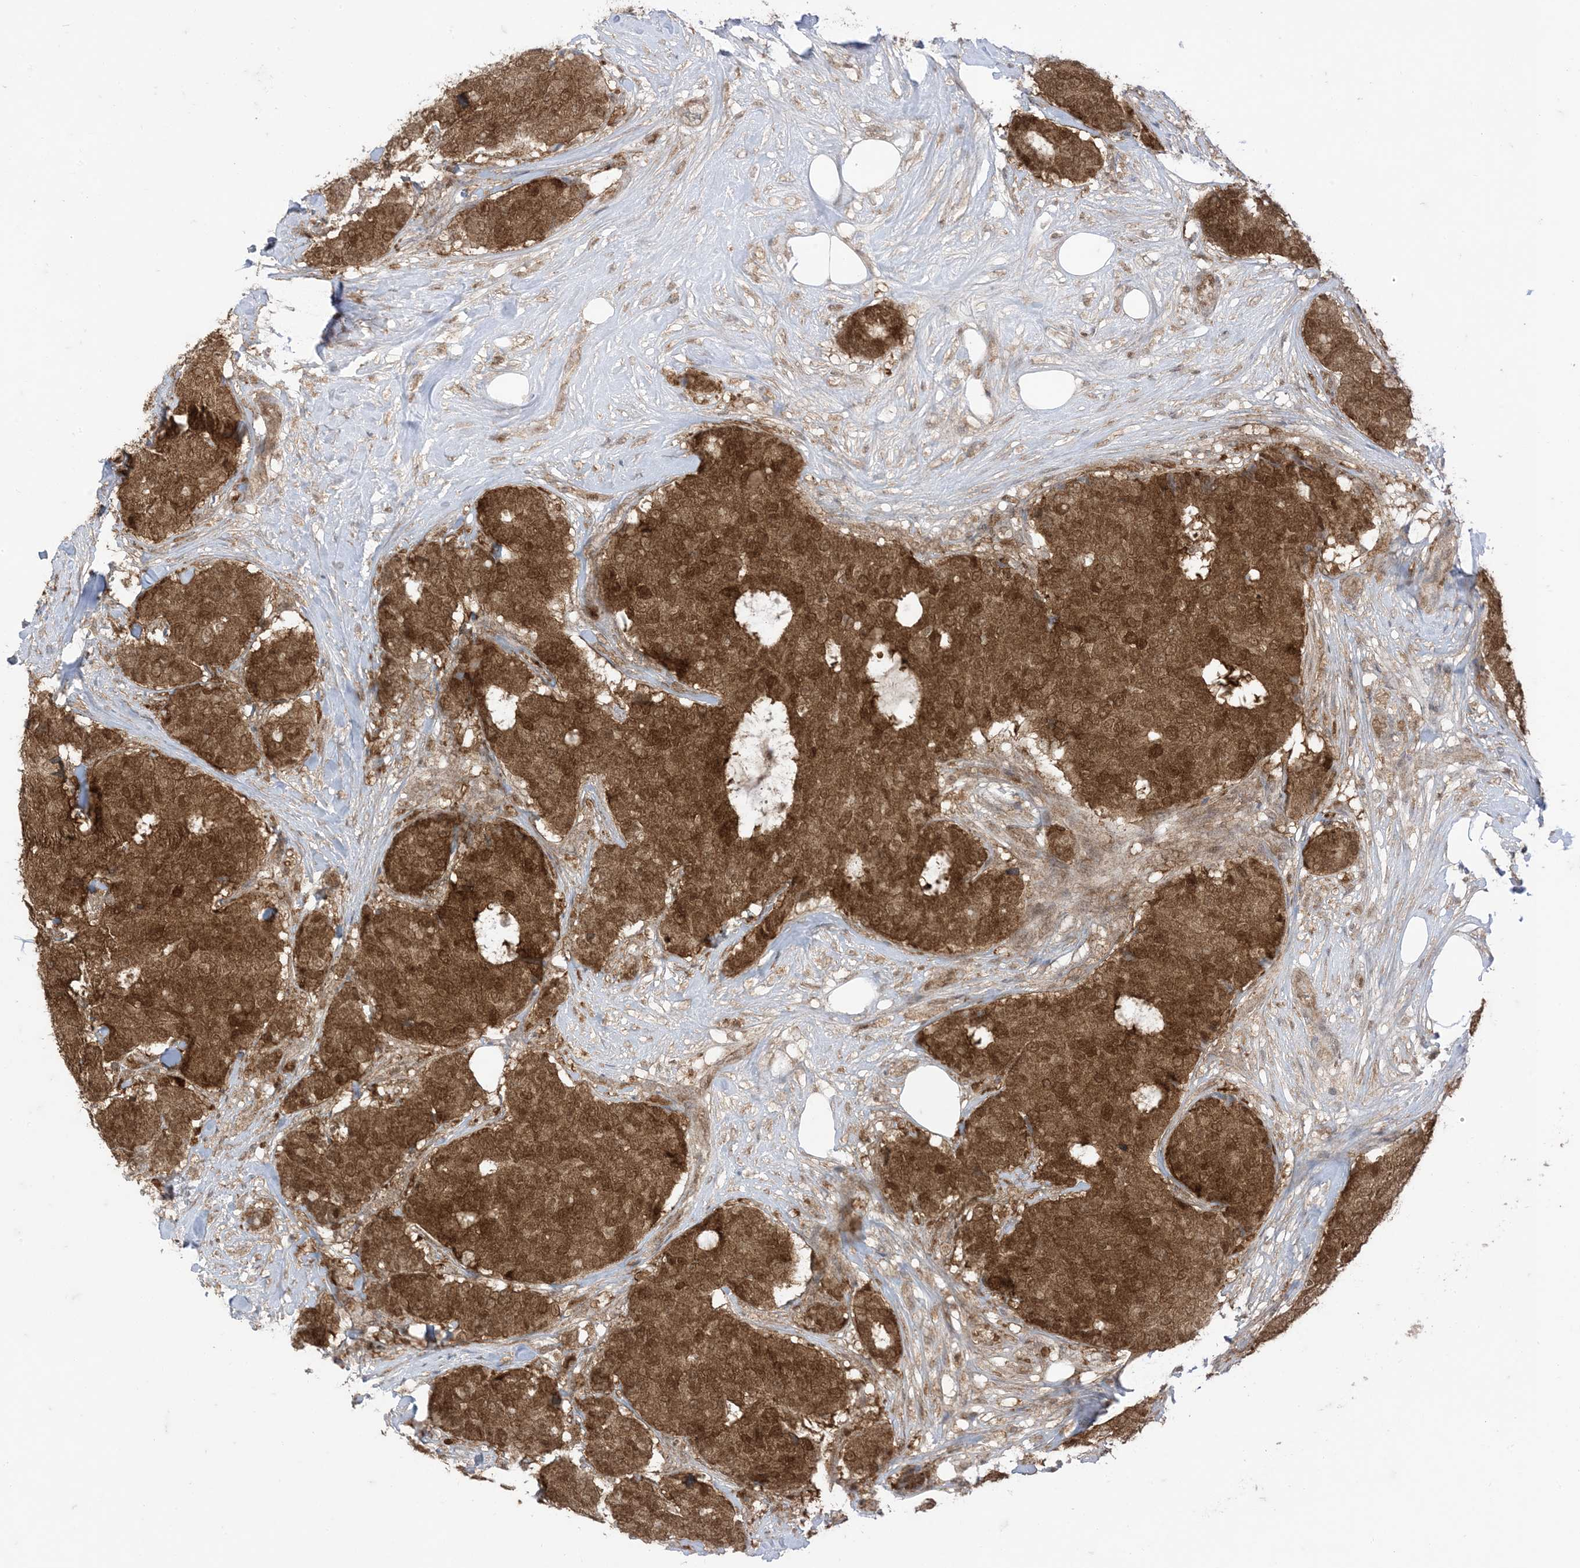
{"staining": {"intensity": "strong", "quantity": ">75%", "location": "cytoplasmic/membranous"}, "tissue": "breast cancer", "cell_type": "Tumor cells", "image_type": "cancer", "snomed": [{"axis": "morphology", "description": "Duct carcinoma"}, {"axis": "topography", "description": "Breast"}], "caption": "This is a photomicrograph of immunohistochemistry staining of breast cancer, which shows strong expression in the cytoplasmic/membranous of tumor cells.", "gene": "PTPA", "patient": {"sex": "female", "age": 75}}